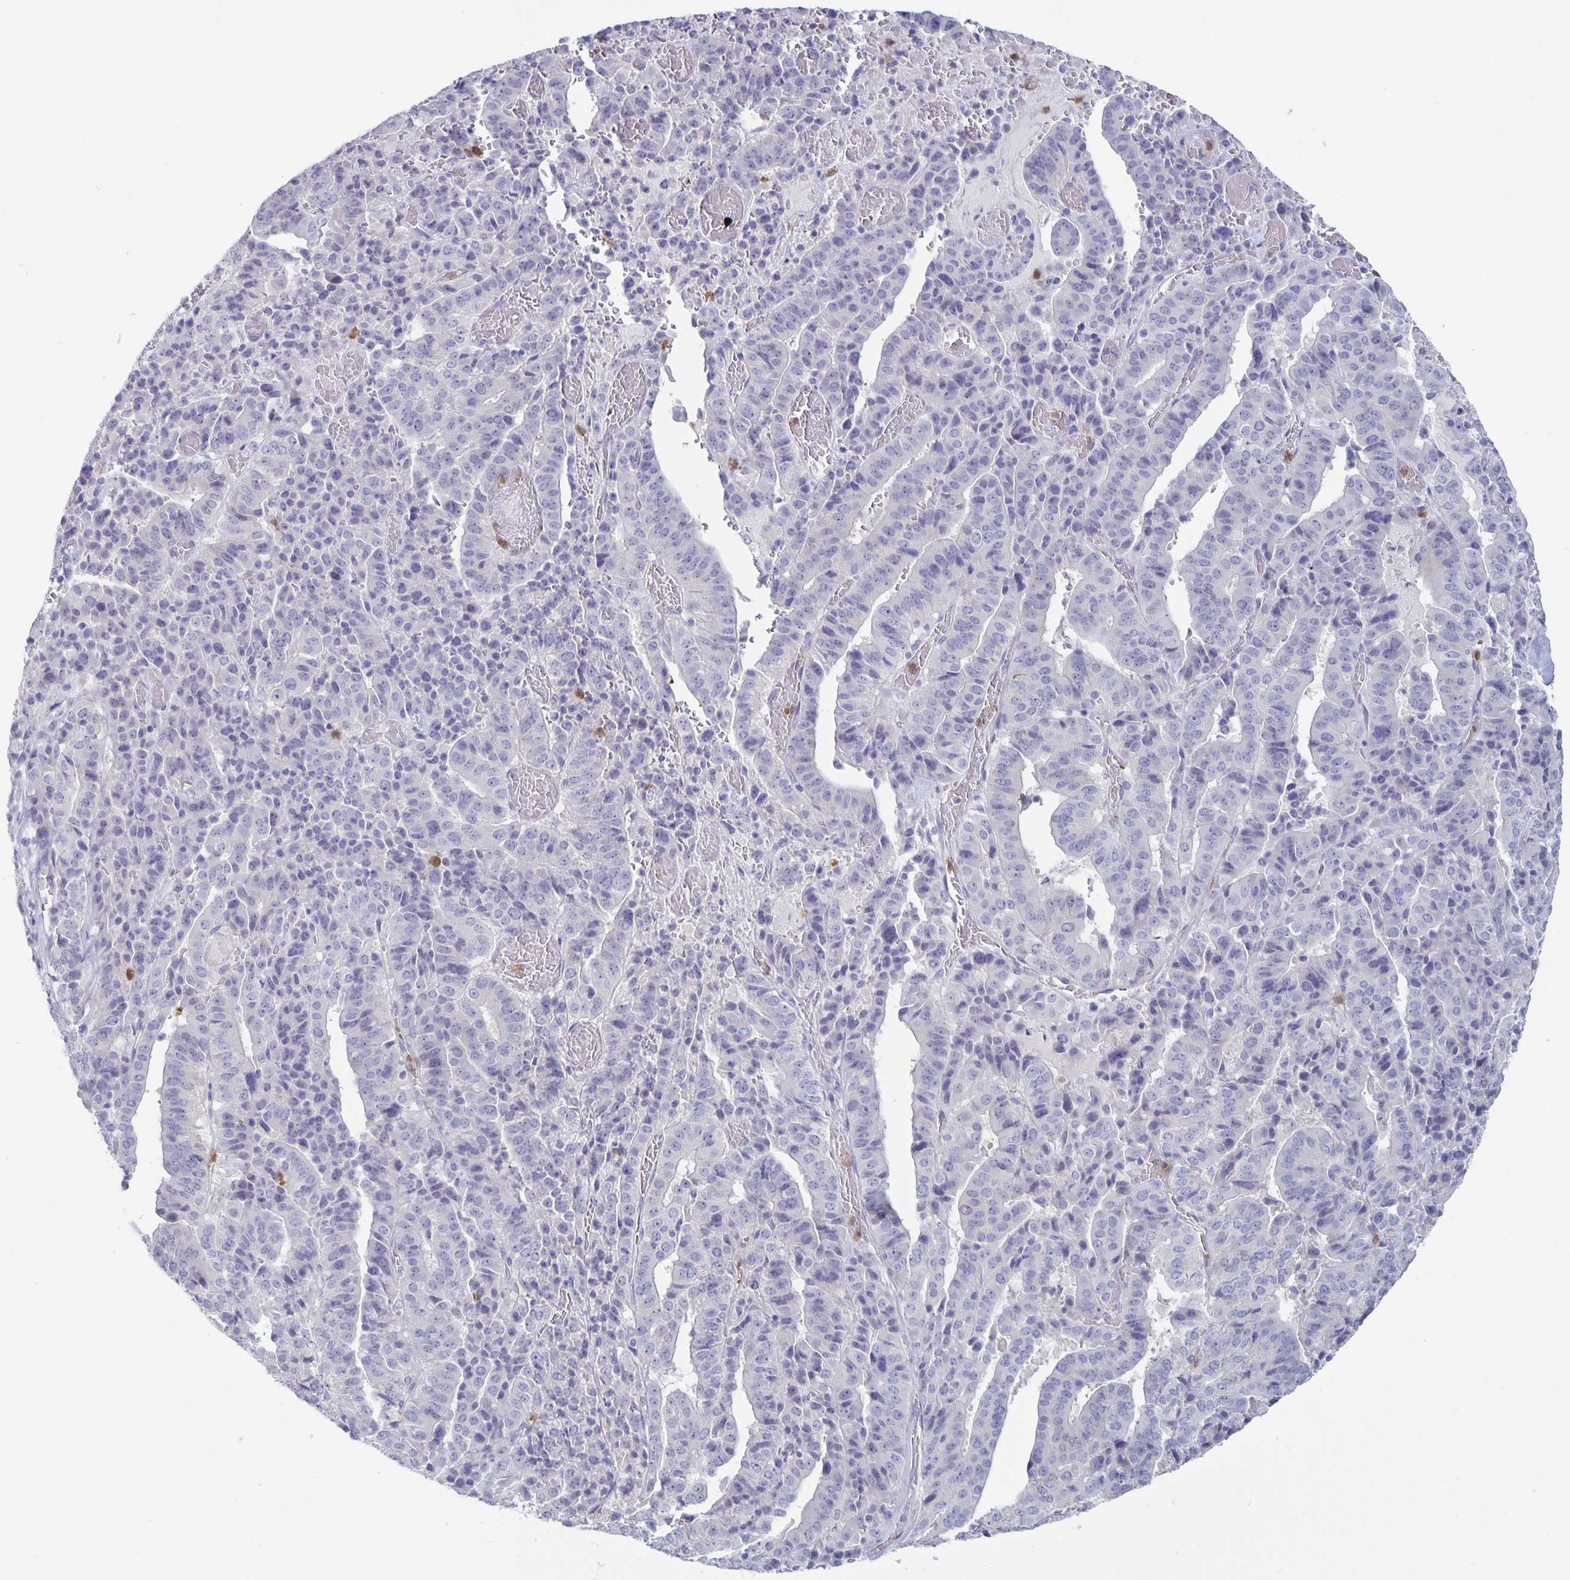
{"staining": {"intensity": "negative", "quantity": "none", "location": "none"}, "tissue": "stomach cancer", "cell_type": "Tumor cells", "image_type": "cancer", "snomed": [{"axis": "morphology", "description": "Adenocarcinoma, NOS"}, {"axis": "topography", "description": "Stomach"}], "caption": "A high-resolution photomicrograph shows IHC staining of adenocarcinoma (stomach), which exhibits no significant staining in tumor cells.", "gene": "PLCB3", "patient": {"sex": "male", "age": 48}}